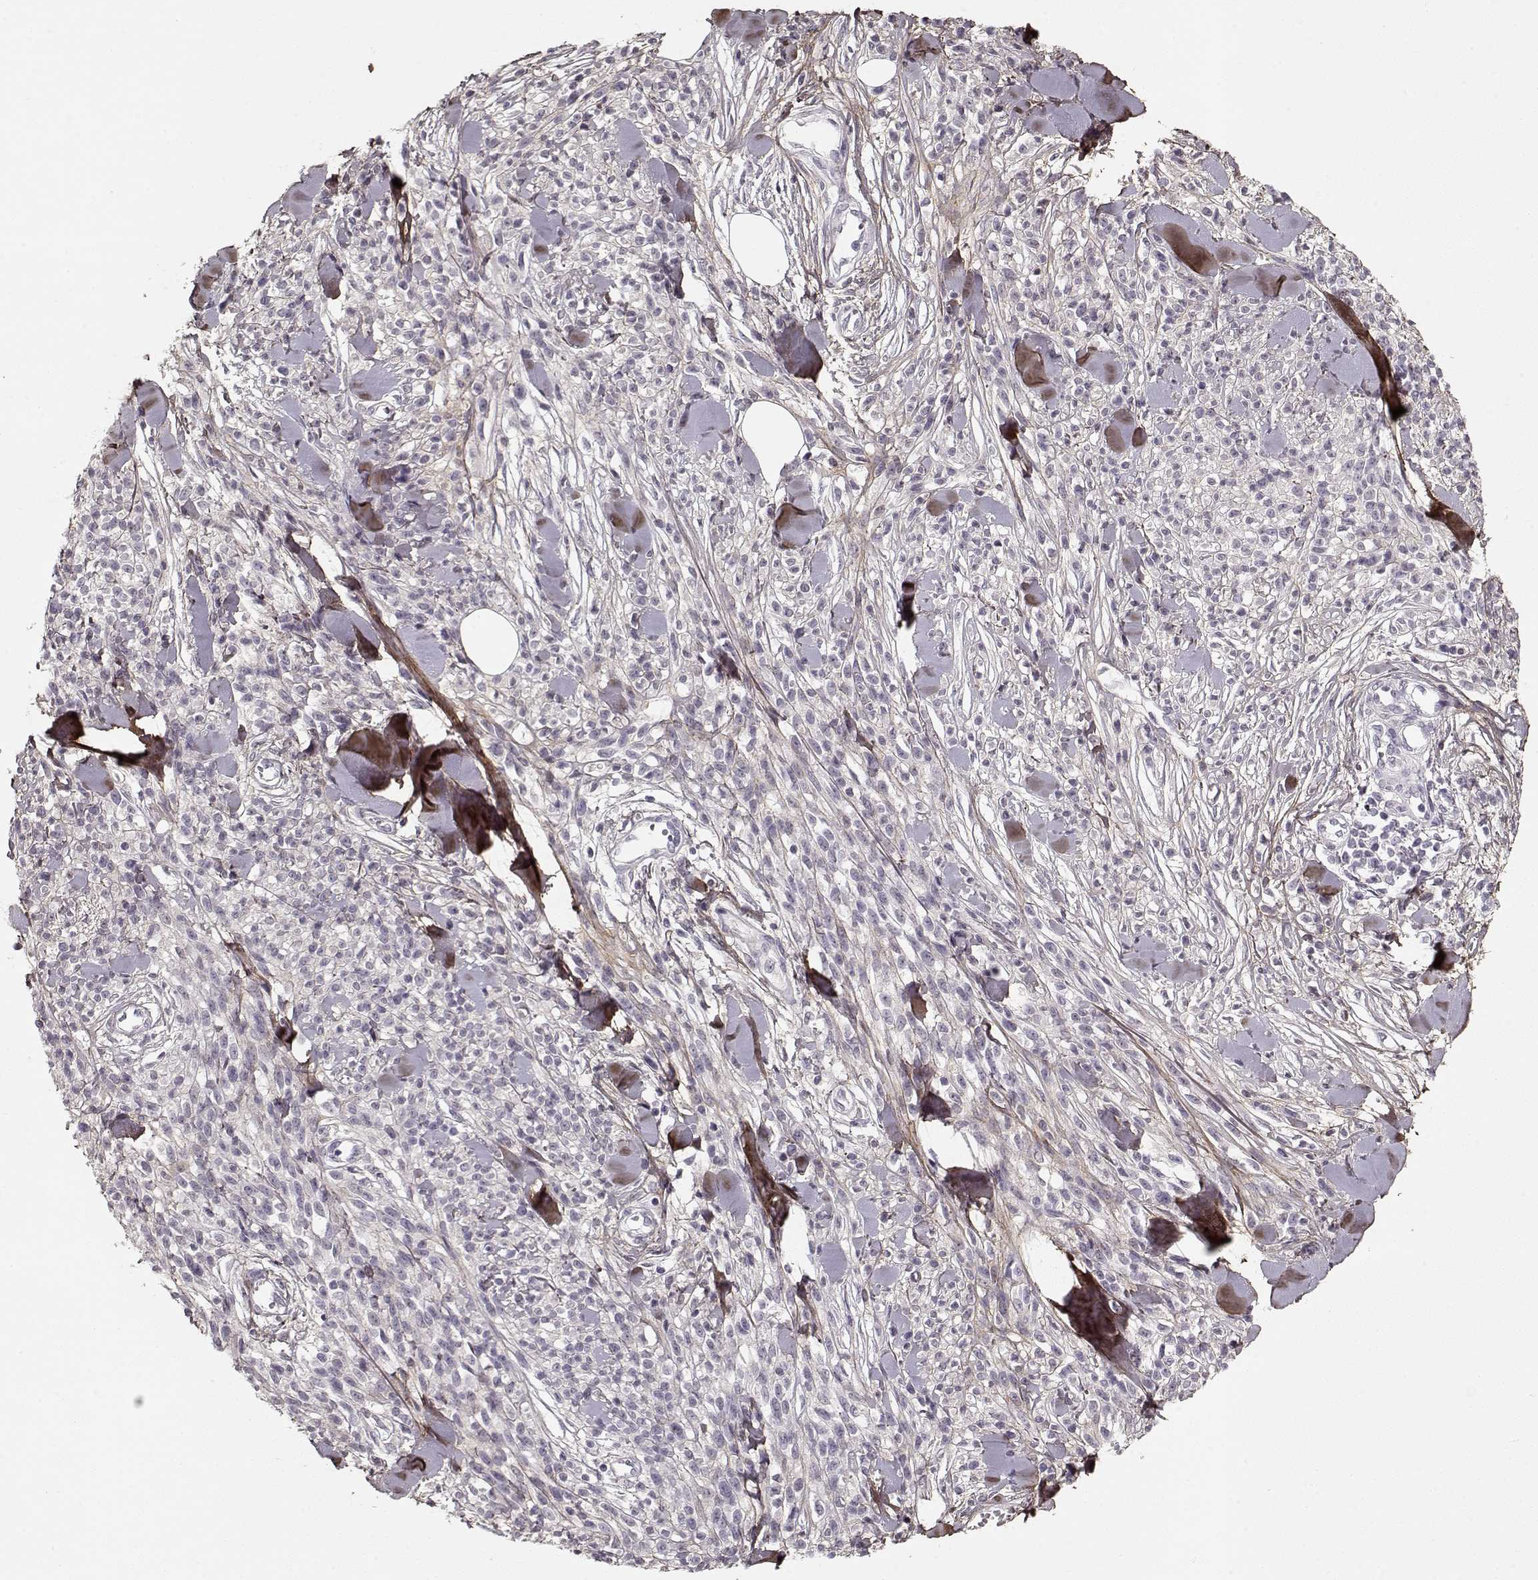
{"staining": {"intensity": "negative", "quantity": "none", "location": "none"}, "tissue": "melanoma", "cell_type": "Tumor cells", "image_type": "cancer", "snomed": [{"axis": "morphology", "description": "Malignant melanoma, NOS"}, {"axis": "topography", "description": "Skin"}, {"axis": "topography", "description": "Skin of trunk"}], "caption": "The IHC micrograph has no significant positivity in tumor cells of melanoma tissue.", "gene": "LUM", "patient": {"sex": "male", "age": 74}}